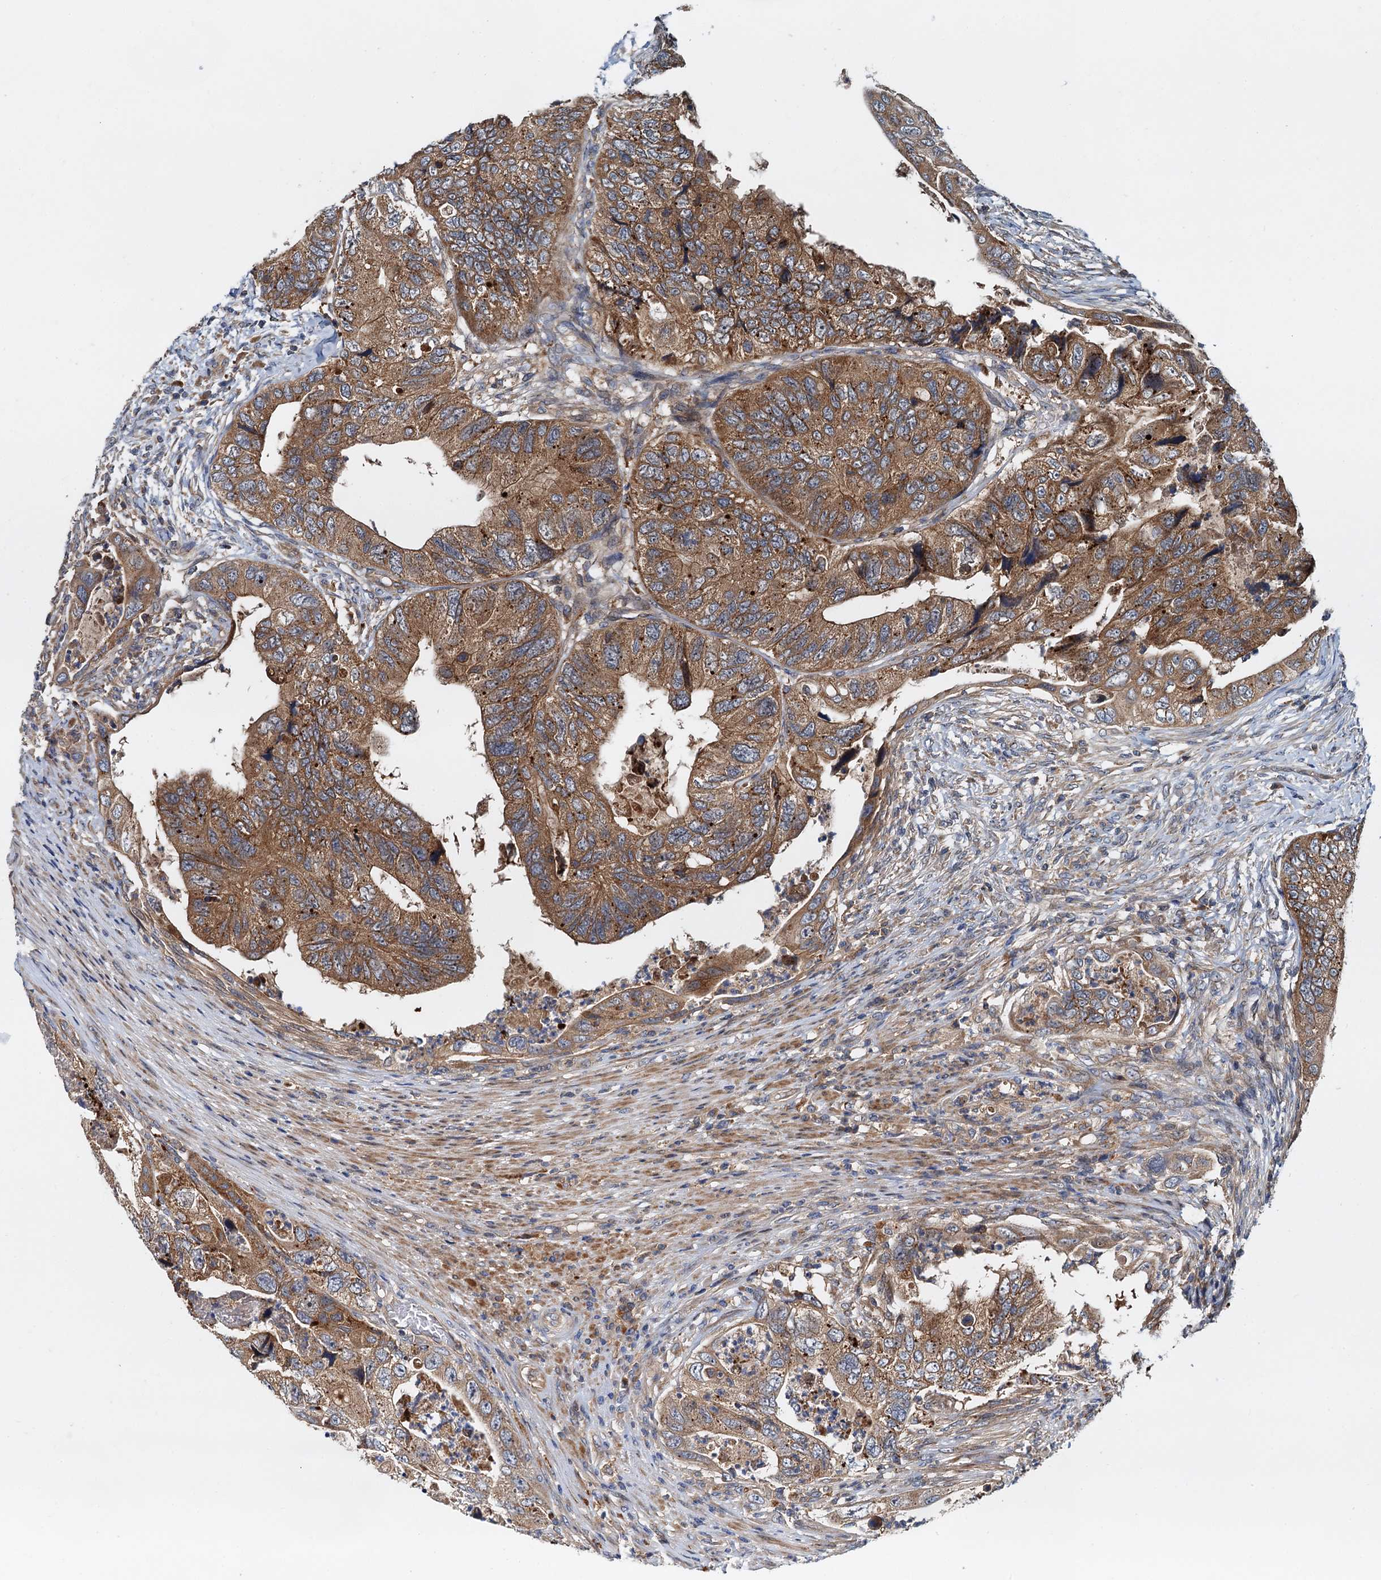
{"staining": {"intensity": "moderate", "quantity": ">75%", "location": "cytoplasmic/membranous"}, "tissue": "colorectal cancer", "cell_type": "Tumor cells", "image_type": "cancer", "snomed": [{"axis": "morphology", "description": "Adenocarcinoma, NOS"}, {"axis": "topography", "description": "Rectum"}], "caption": "About >75% of tumor cells in colorectal cancer (adenocarcinoma) display moderate cytoplasmic/membranous protein staining as visualized by brown immunohistochemical staining.", "gene": "EFL1", "patient": {"sex": "male", "age": 63}}